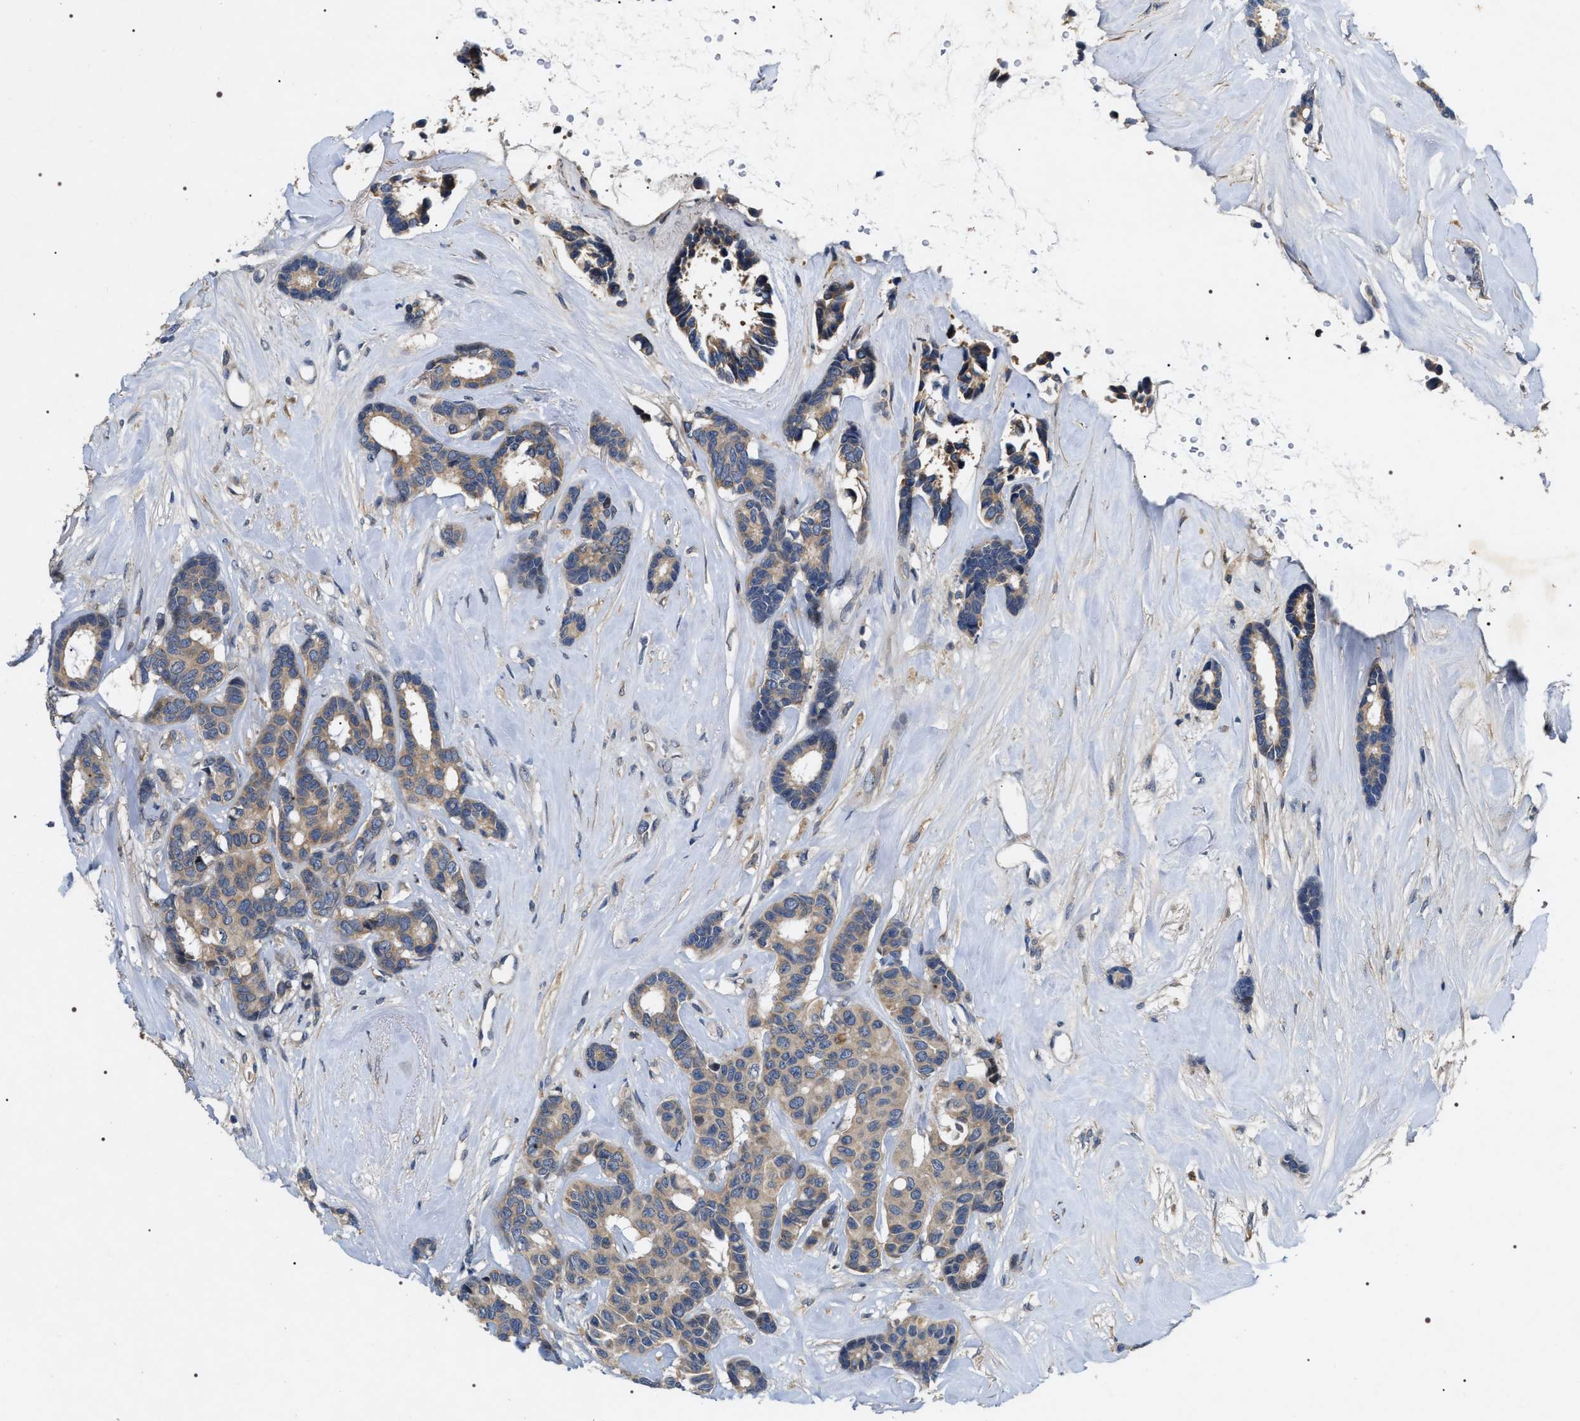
{"staining": {"intensity": "weak", "quantity": ">75%", "location": "cytoplasmic/membranous"}, "tissue": "breast cancer", "cell_type": "Tumor cells", "image_type": "cancer", "snomed": [{"axis": "morphology", "description": "Duct carcinoma"}, {"axis": "topography", "description": "Breast"}], "caption": "A brown stain labels weak cytoplasmic/membranous expression of a protein in human breast invasive ductal carcinoma tumor cells.", "gene": "IFT81", "patient": {"sex": "female", "age": 87}}